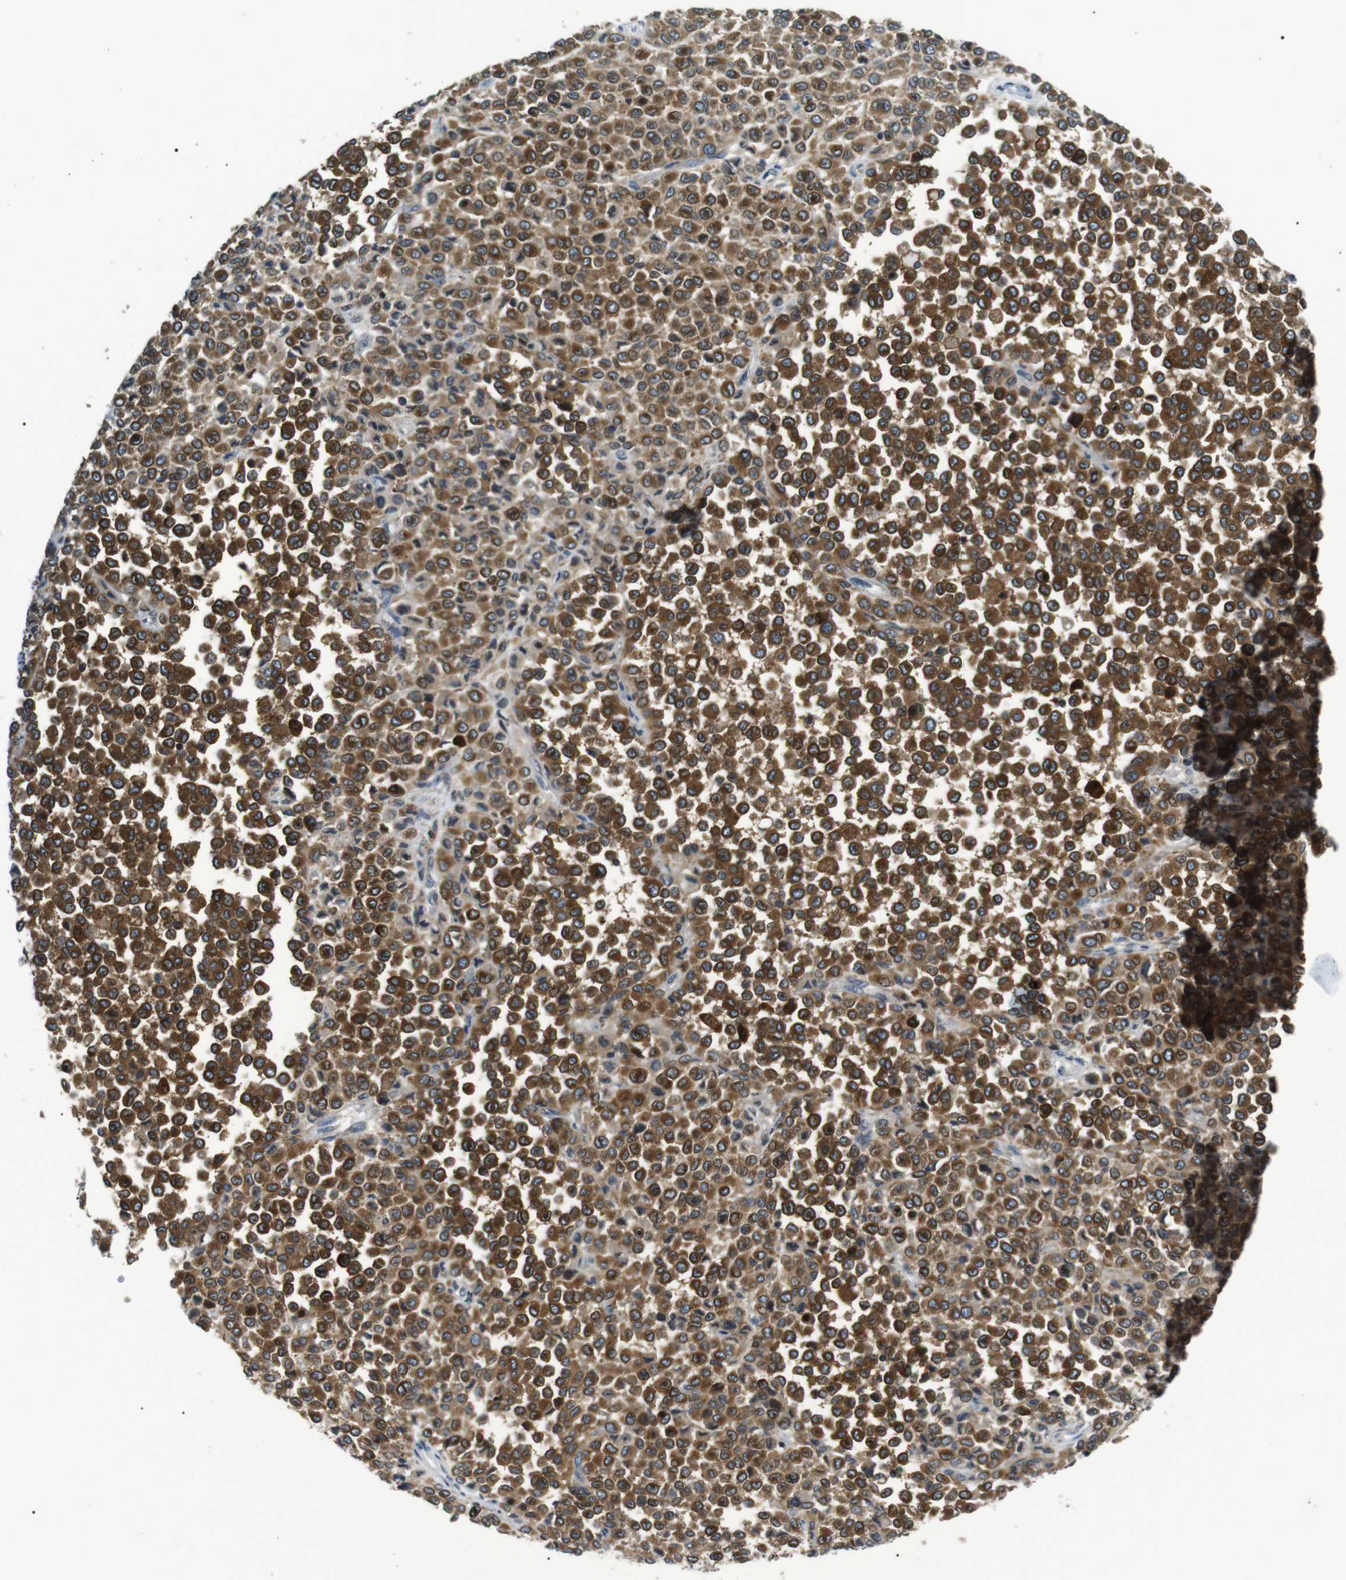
{"staining": {"intensity": "strong", "quantity": ">75%", "location": "cytoplasmic/membranous"}, "tissue": "melanoma", "cell_type": "Tumor cells", "image_type": "cancer", "snomed": [{"axis": "morphology", "description": "Malignant melanoma, Metastatic site"}, {"axis": "topography", "description": "Pancreas"}], "caption": "Immunohistochemical staining of human malignant melanoma (metastatic site) displays high levels of strong cytoplasmic/membranous expression in about >75% of tumor cells.", "gene": "RAB9A", "patient": {"sex": "female", "age": 30}}